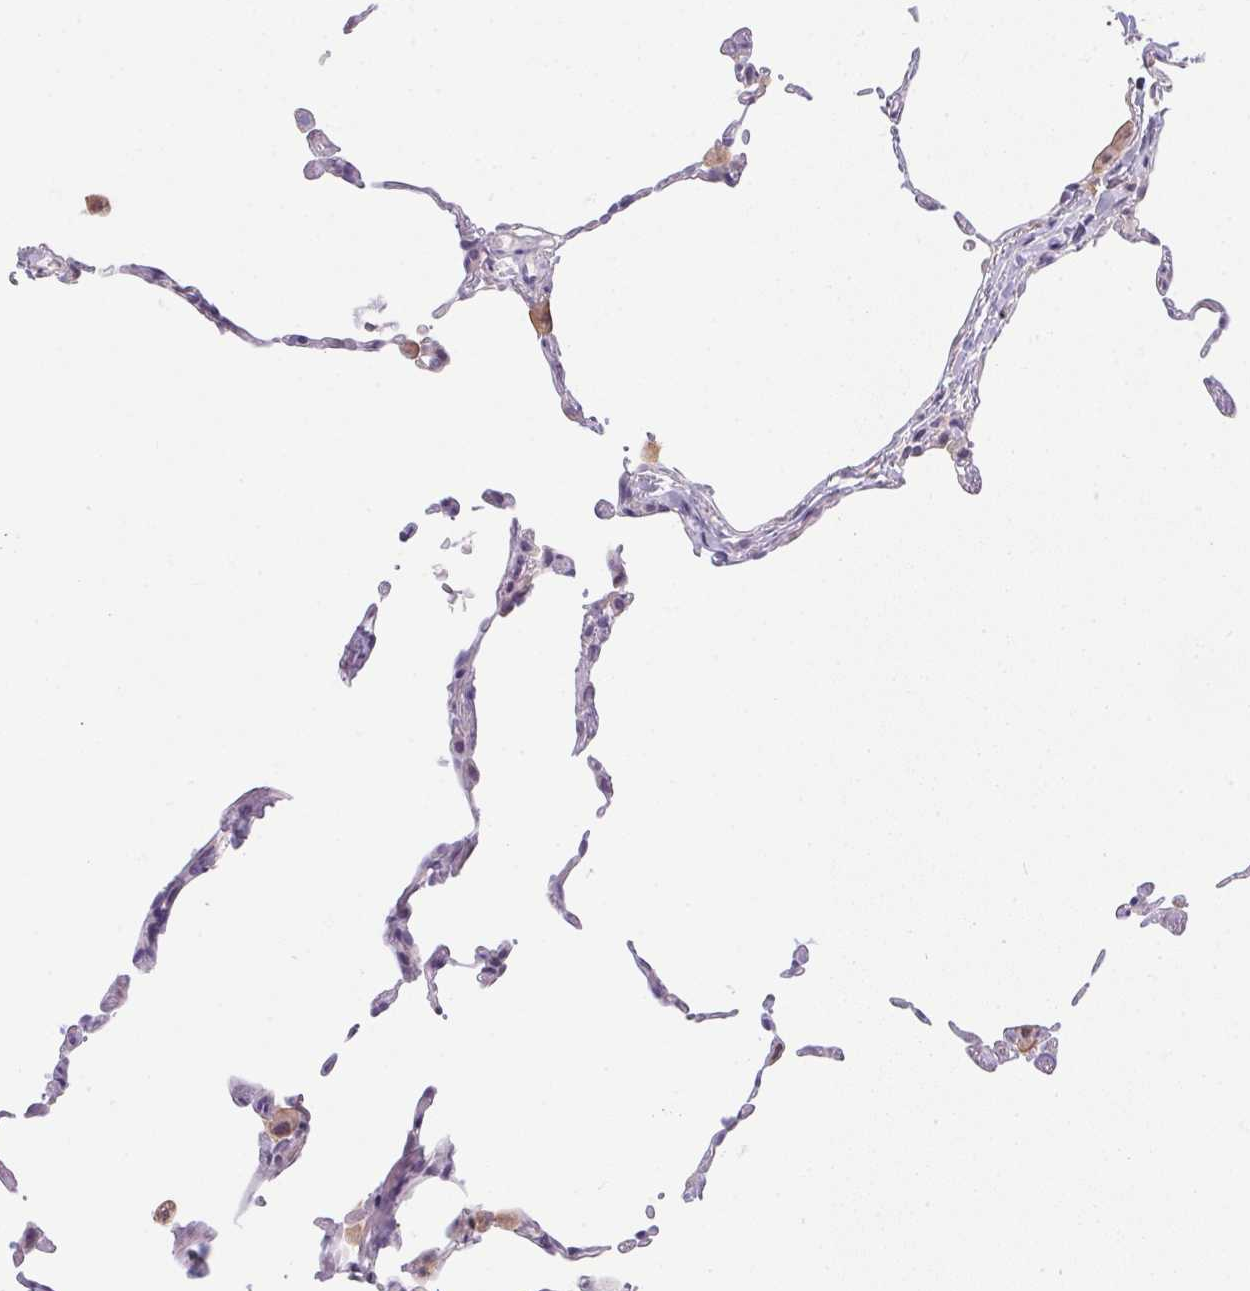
{"staining": {"intensity": "negative", "quantity": "none", "location": "none"}, "tissue": "lung", "cell_type": "Alveolar cells", "image_type": "normal", "snomed": [{"axis": "morphology", "description": "Normal tissue, NOS"}, {"axis": "topography", "description": "Lung"}], "caption": "Photomicrograph shows no significant protein positivity in alveolar cells of benign lung.", "gene": "DNAJC5G", "patient": {"sex": "female", "age": 57}}